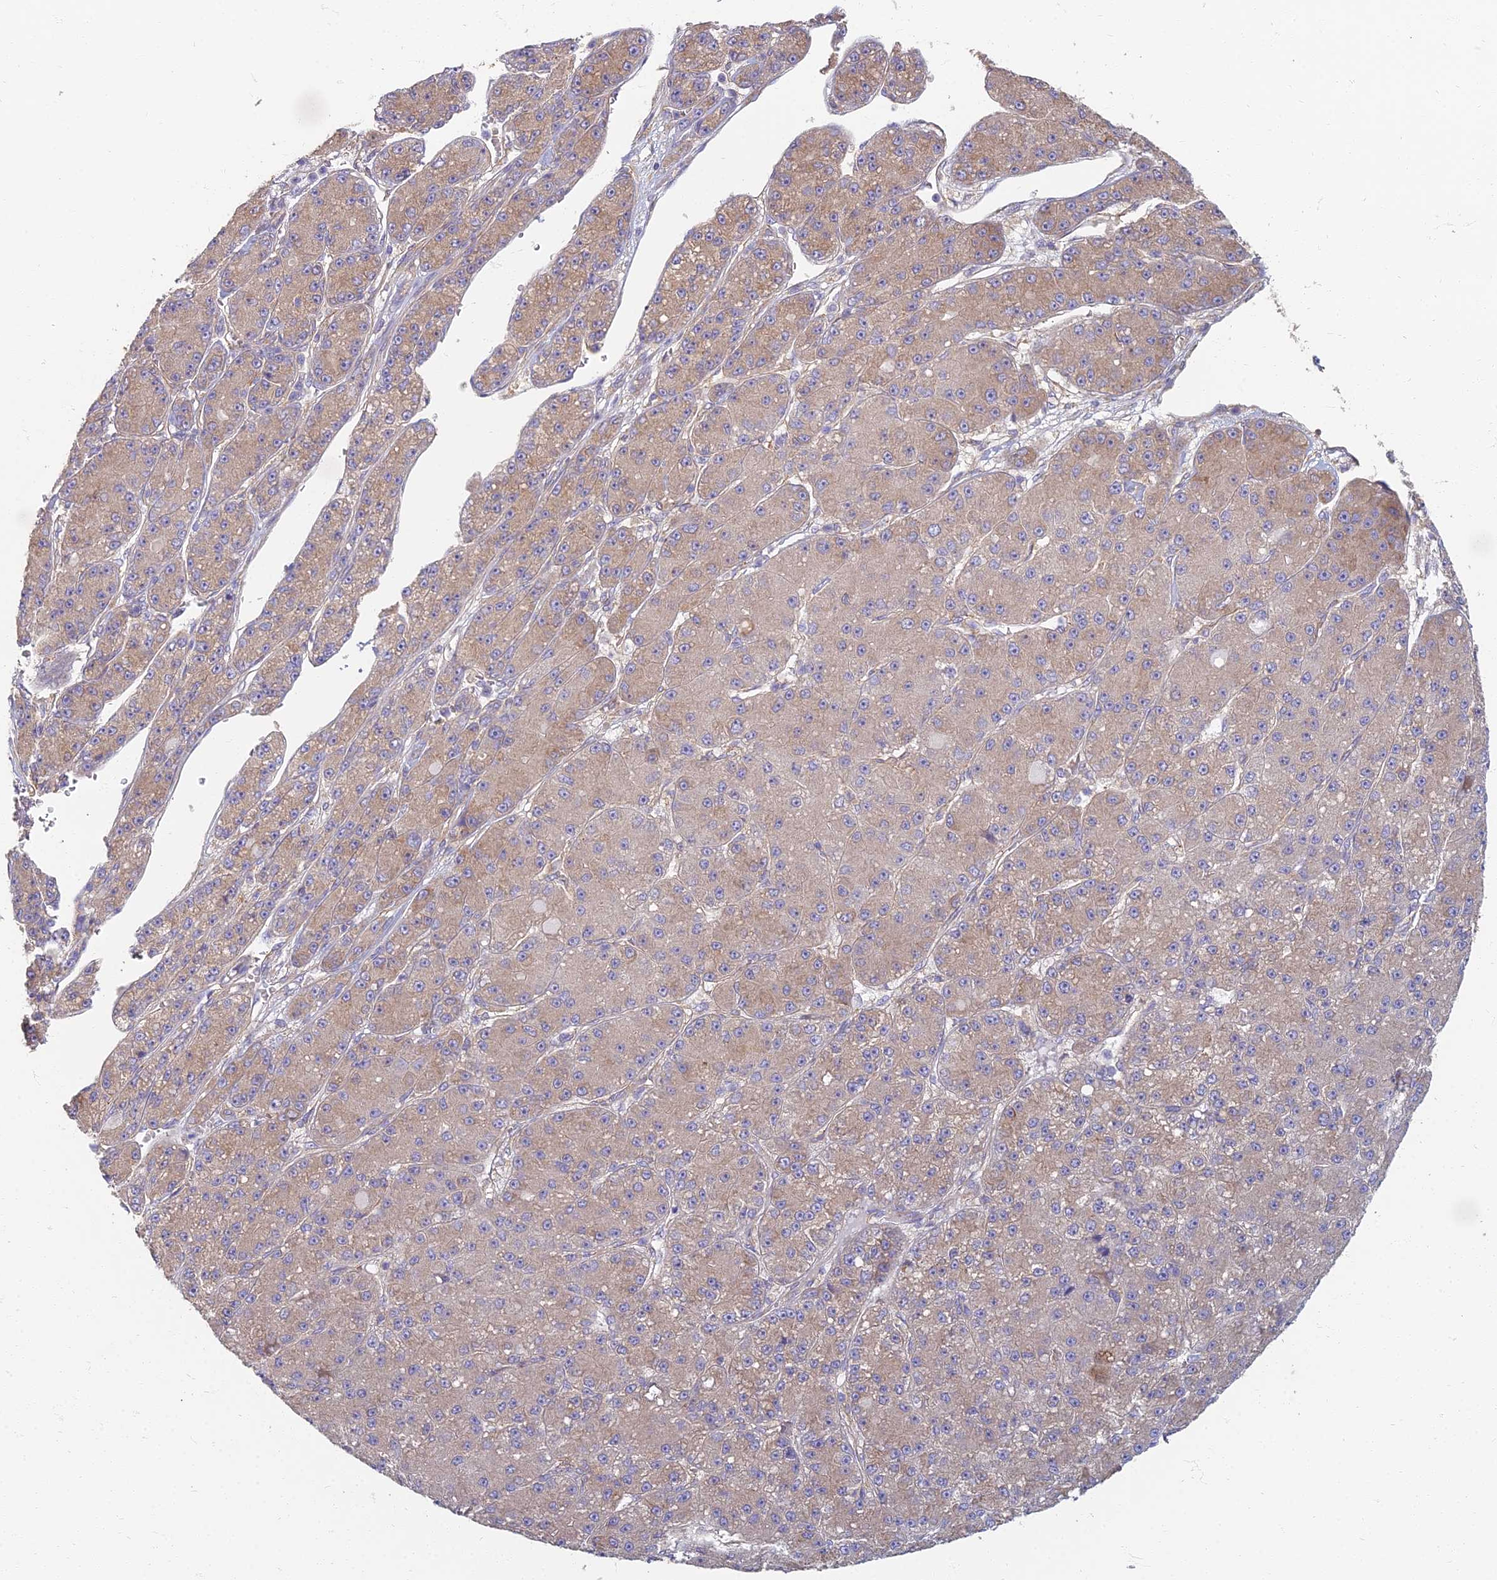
{"staining": {"intensity": "weak", "quantity": ">75%", "location": "cytoplasmic/membranous"}, "tissue": "liver cancer", "cell_type": "Tumor cells", "image_type": "cancer", "snomed": [{"axis": "morphology", "description": "Carcinoma, Hepatocellular, NOS"}, {"axis": "topography", "description": "Liver"}], "caption": "High-magnification brightfield microscopy of liver cancer stained with DAB (brown) and counterstained with hematoxylin (blue). tumor cells exhibit weak cytoplasmic/membranous expression is identified in approximately>75% of cells.", "gene": "RBSN", "patient": {"sex": "male", "age": 67}}